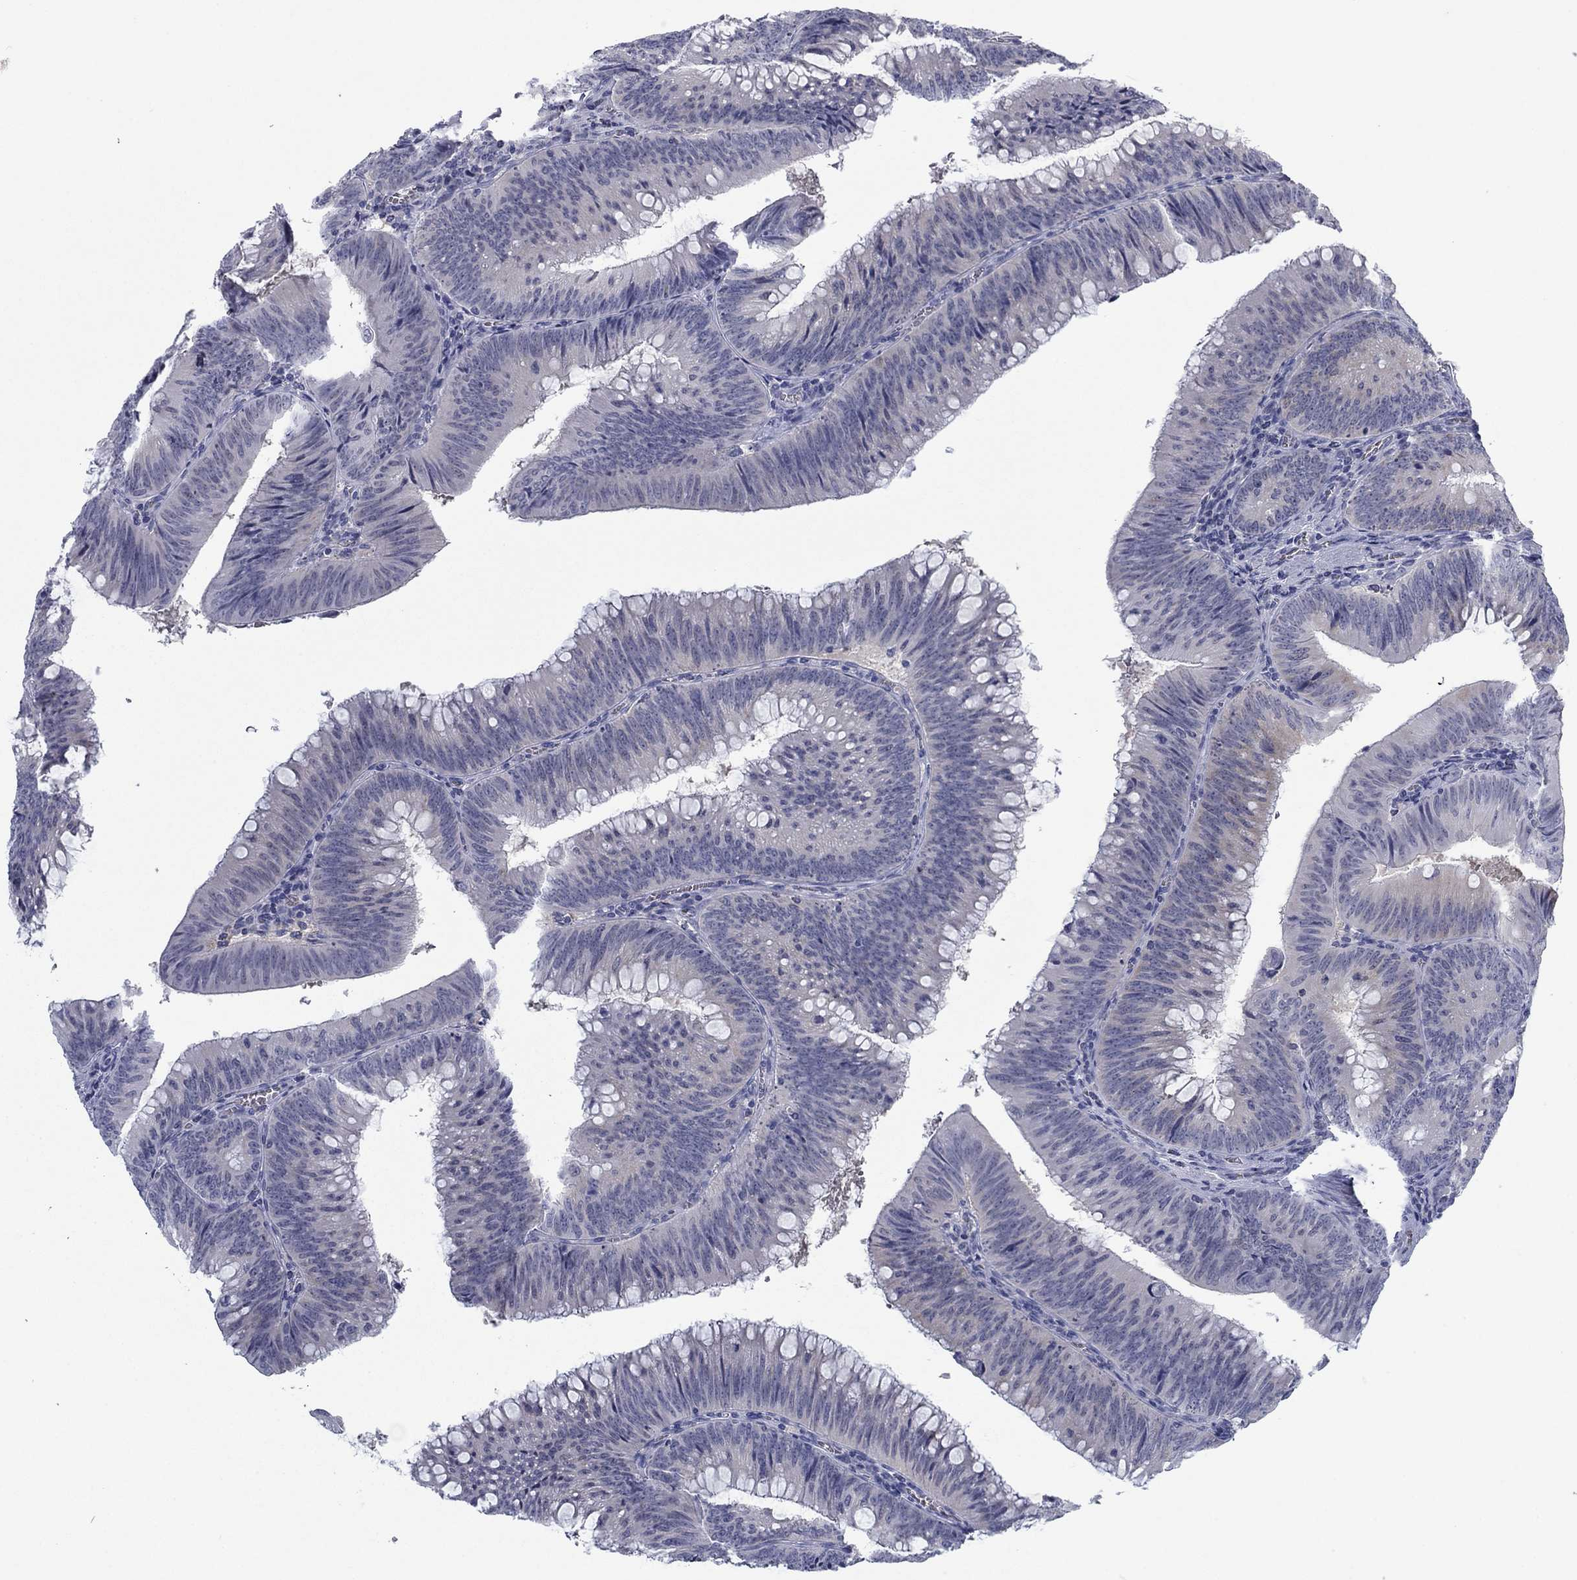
{"staining": {"intensity": "negative", "quantity": "none", "location": "none"}, "tissue": "colorectal cancer", "cell_type": "Tumor cells", "image_type": "cancer", "snomed": [{"axis": "morphology", "description": "Adenocarcinoma, NOS"}, {"axis": "topography", "description": "Rectum"}], "caption": "This is an immunohistochemistry (IHC) photomicrograph of human colorectal cancer. There is no staining in tumor cells.", "gene": "DNAL1", "patient": {"sex": "female", "age": 72}}